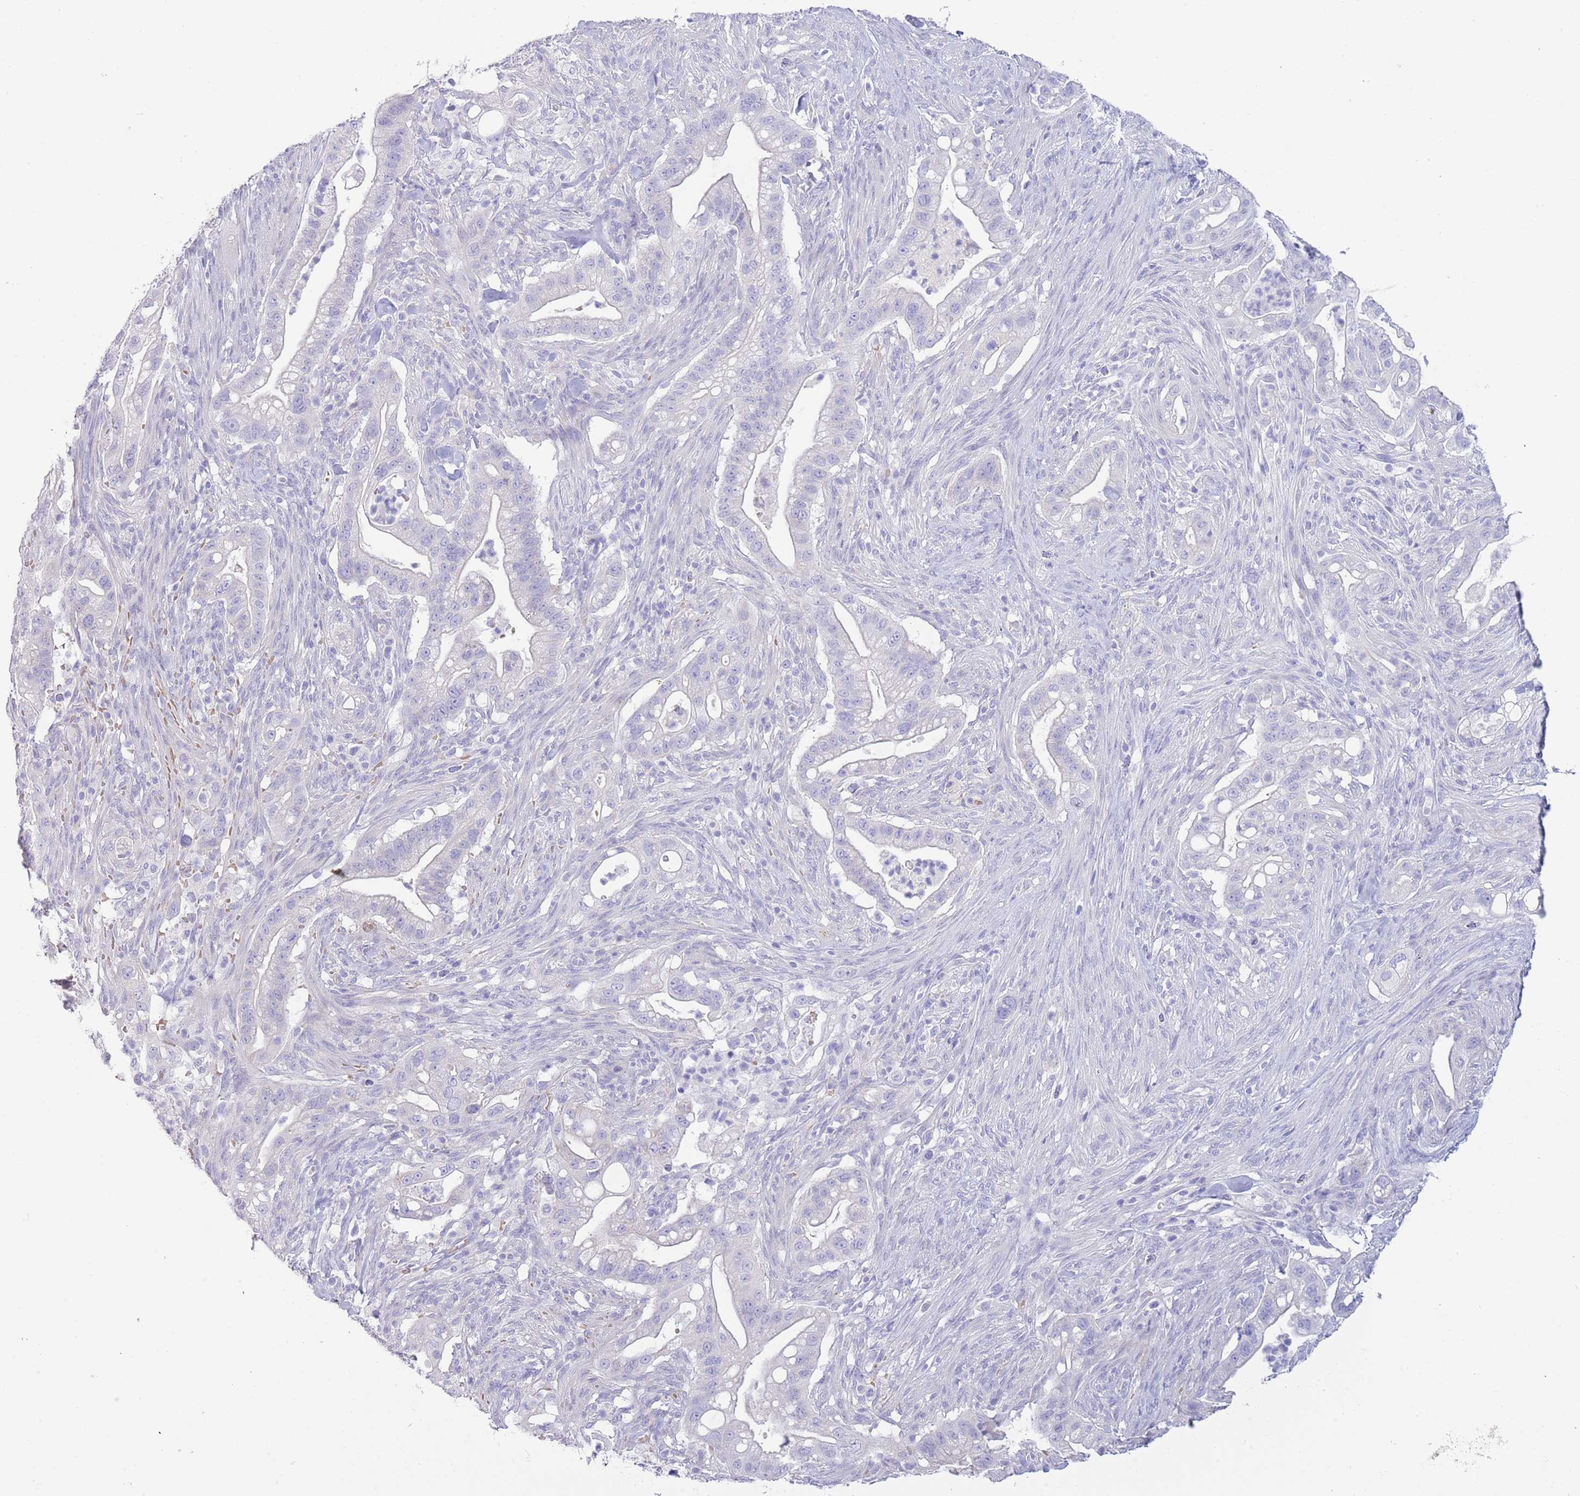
{"staining": {"intensity": "negative", "quantity": "none", "location": "none"}, "tissue": "pancreatic cancer", "cell_type": "Tumor cells", "image_type": "cancer", "snomed": [{"axis": "morphology", "description": "Adenocarcinoma, NOS"}, {"axis": "topography", "description": "Pancreas"}], "caption": "Tumor cells are negative for protein expression in human adenocarcinoma (pancreatic).", "gene": "ACR", "patient": {"sex": "male", "age": 44}}